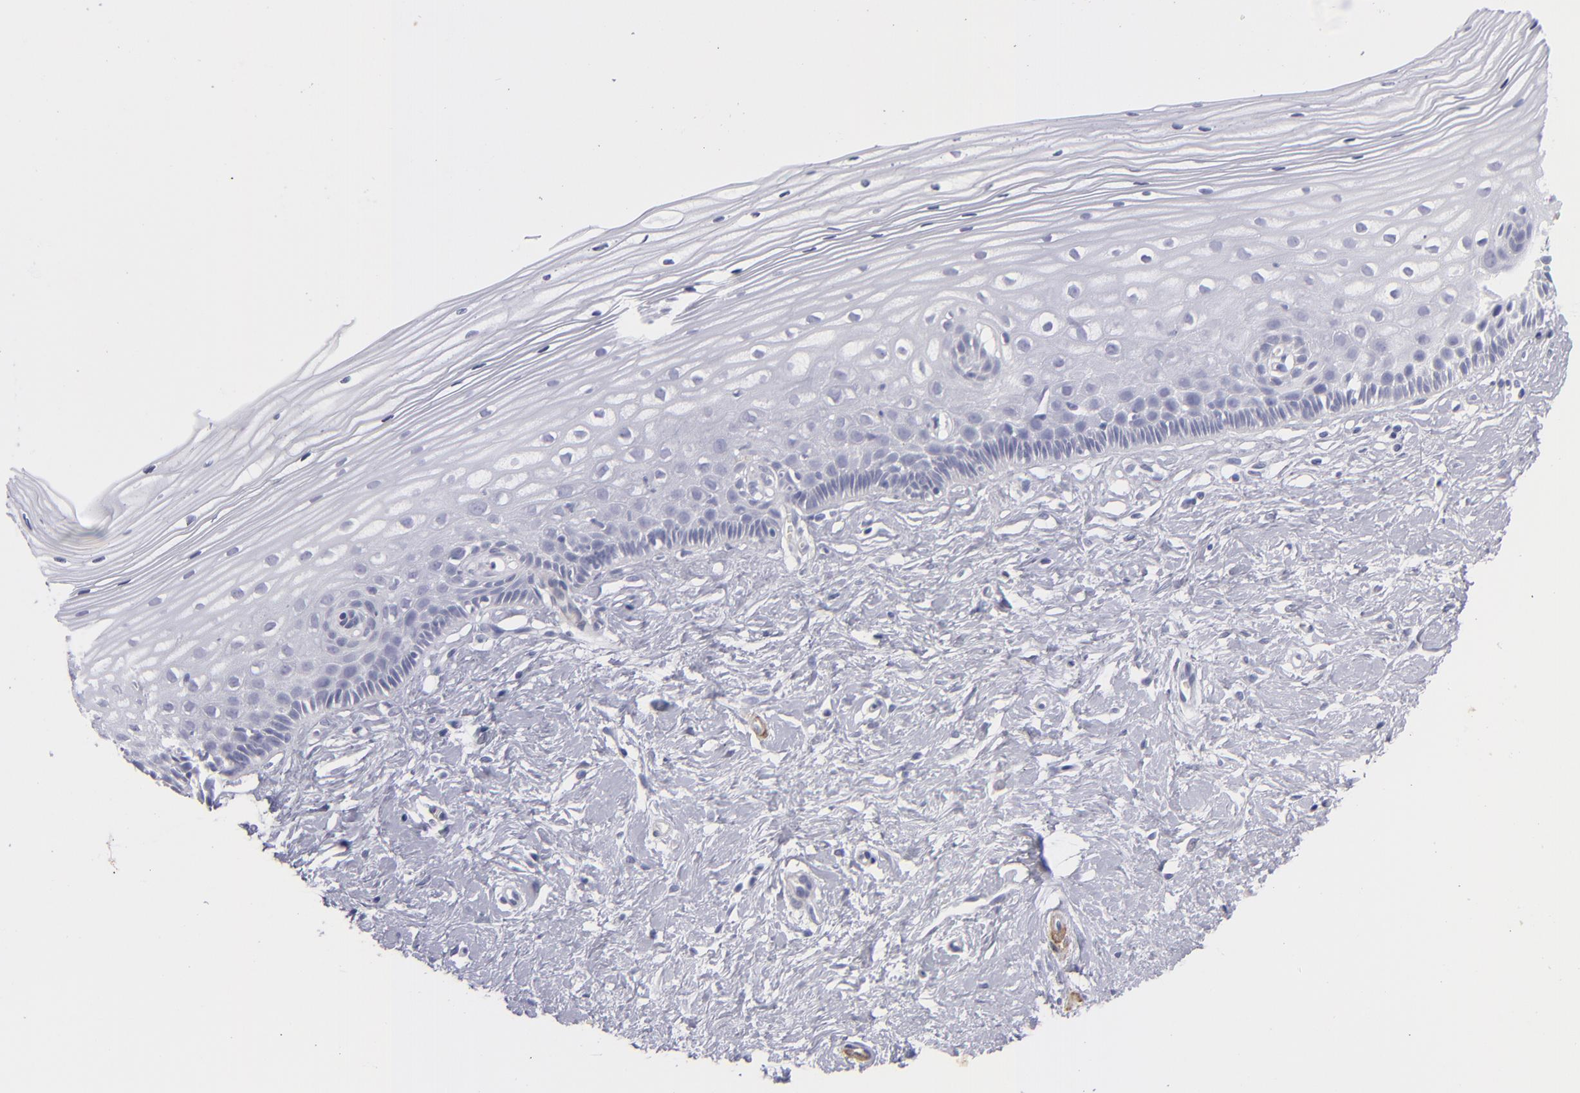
{"staining": {"intensity": "negative", "quantity": "none", "location": "none"}, "tissue": "cervix", "cell_type": "Glandular cells", "image_type": "normal", "snomed": [{"axis": "morphology", "description": "Normal tissue, NOS"}, {"axis": "topography", "description": "Cervix"}], "caption": "This is an immunohistochemistry histopathology image of benign cervix. There is no staining in glandular cells.", "gene": "MYH11", "patient": {"sex": "female", "age": 40}}